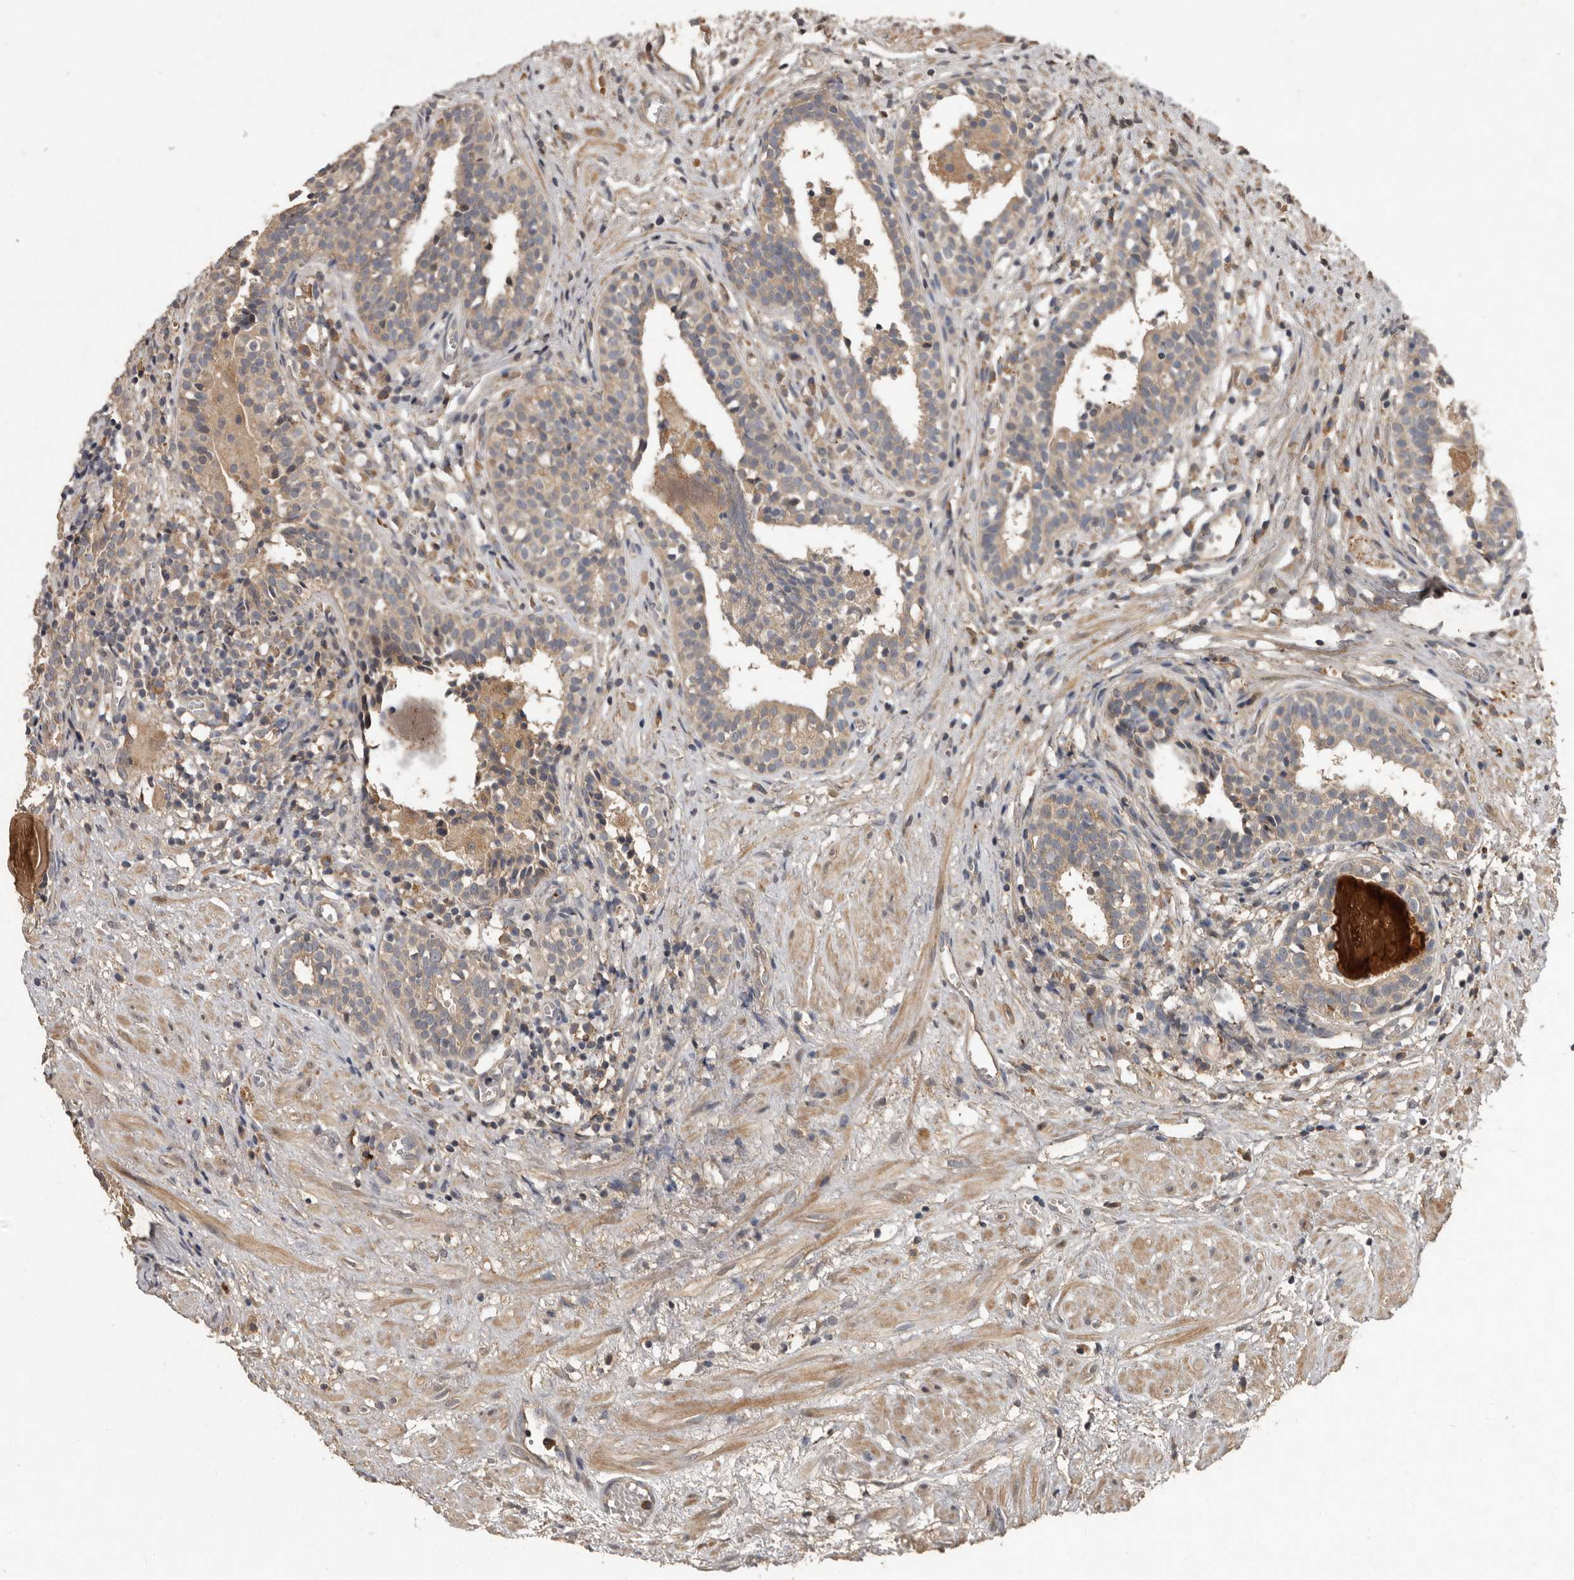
{"staining": {"intensity": "weak", "quantity": ">75%", "location": "cytoplasmic/membranous"}, "tissue": "prostate cancer", "cell_type": "Tumor cells", "image_type": "cancer", "snomed": [{"axis": "morphology", "description": "Adenocarcinoma, Low grade"}, {"axis": "topography", "description": "Prostate"}], "caption": "This is an image of immunohistochemistry (IHC) staining of prostate cancer (low-grade adenocarcinoma), which shows weak staining in the cytoplasmic/membranous of tumor cells.", "gene": "KIF26B", "patient": {"sex": "male", "age": 88}}